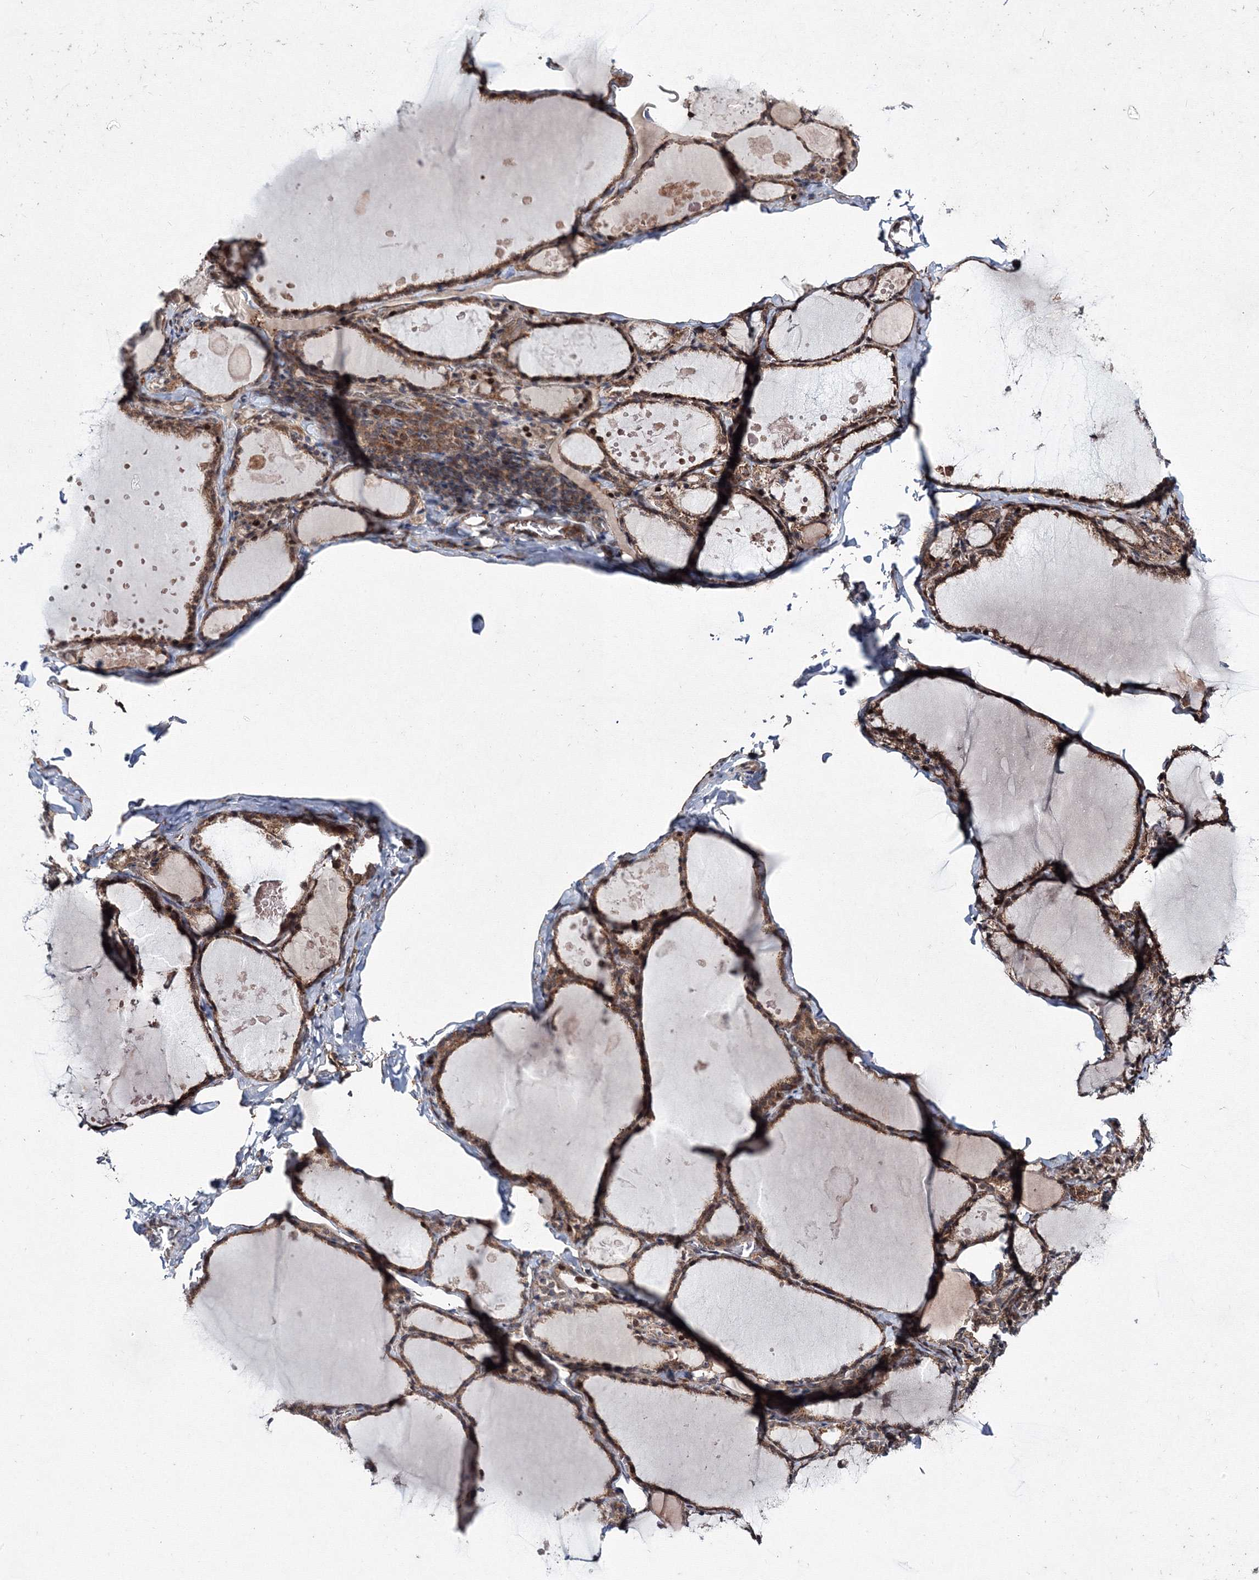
{"staining": {"intensity": "moderate", "quantity": ">75%", "location": "cytoplasmic/membranous"}, "tissue": "thyroid gland", "cell_type": "Glandular cells", "image_type": "normal", "snomed": [{"axis": "morphology", "description": "Normal tissue, NOS"}, {"axis": "topography", "description": "Thyroid gland"}], "caption": "Glandular cells demonstrate medium levels of moderate cytoplasmic/membranous staining in approximately >75% of cells in unremarkable thyroid gland.", "gene": "RANBP3L", "patient": {"sex": "male", "age": 56}}